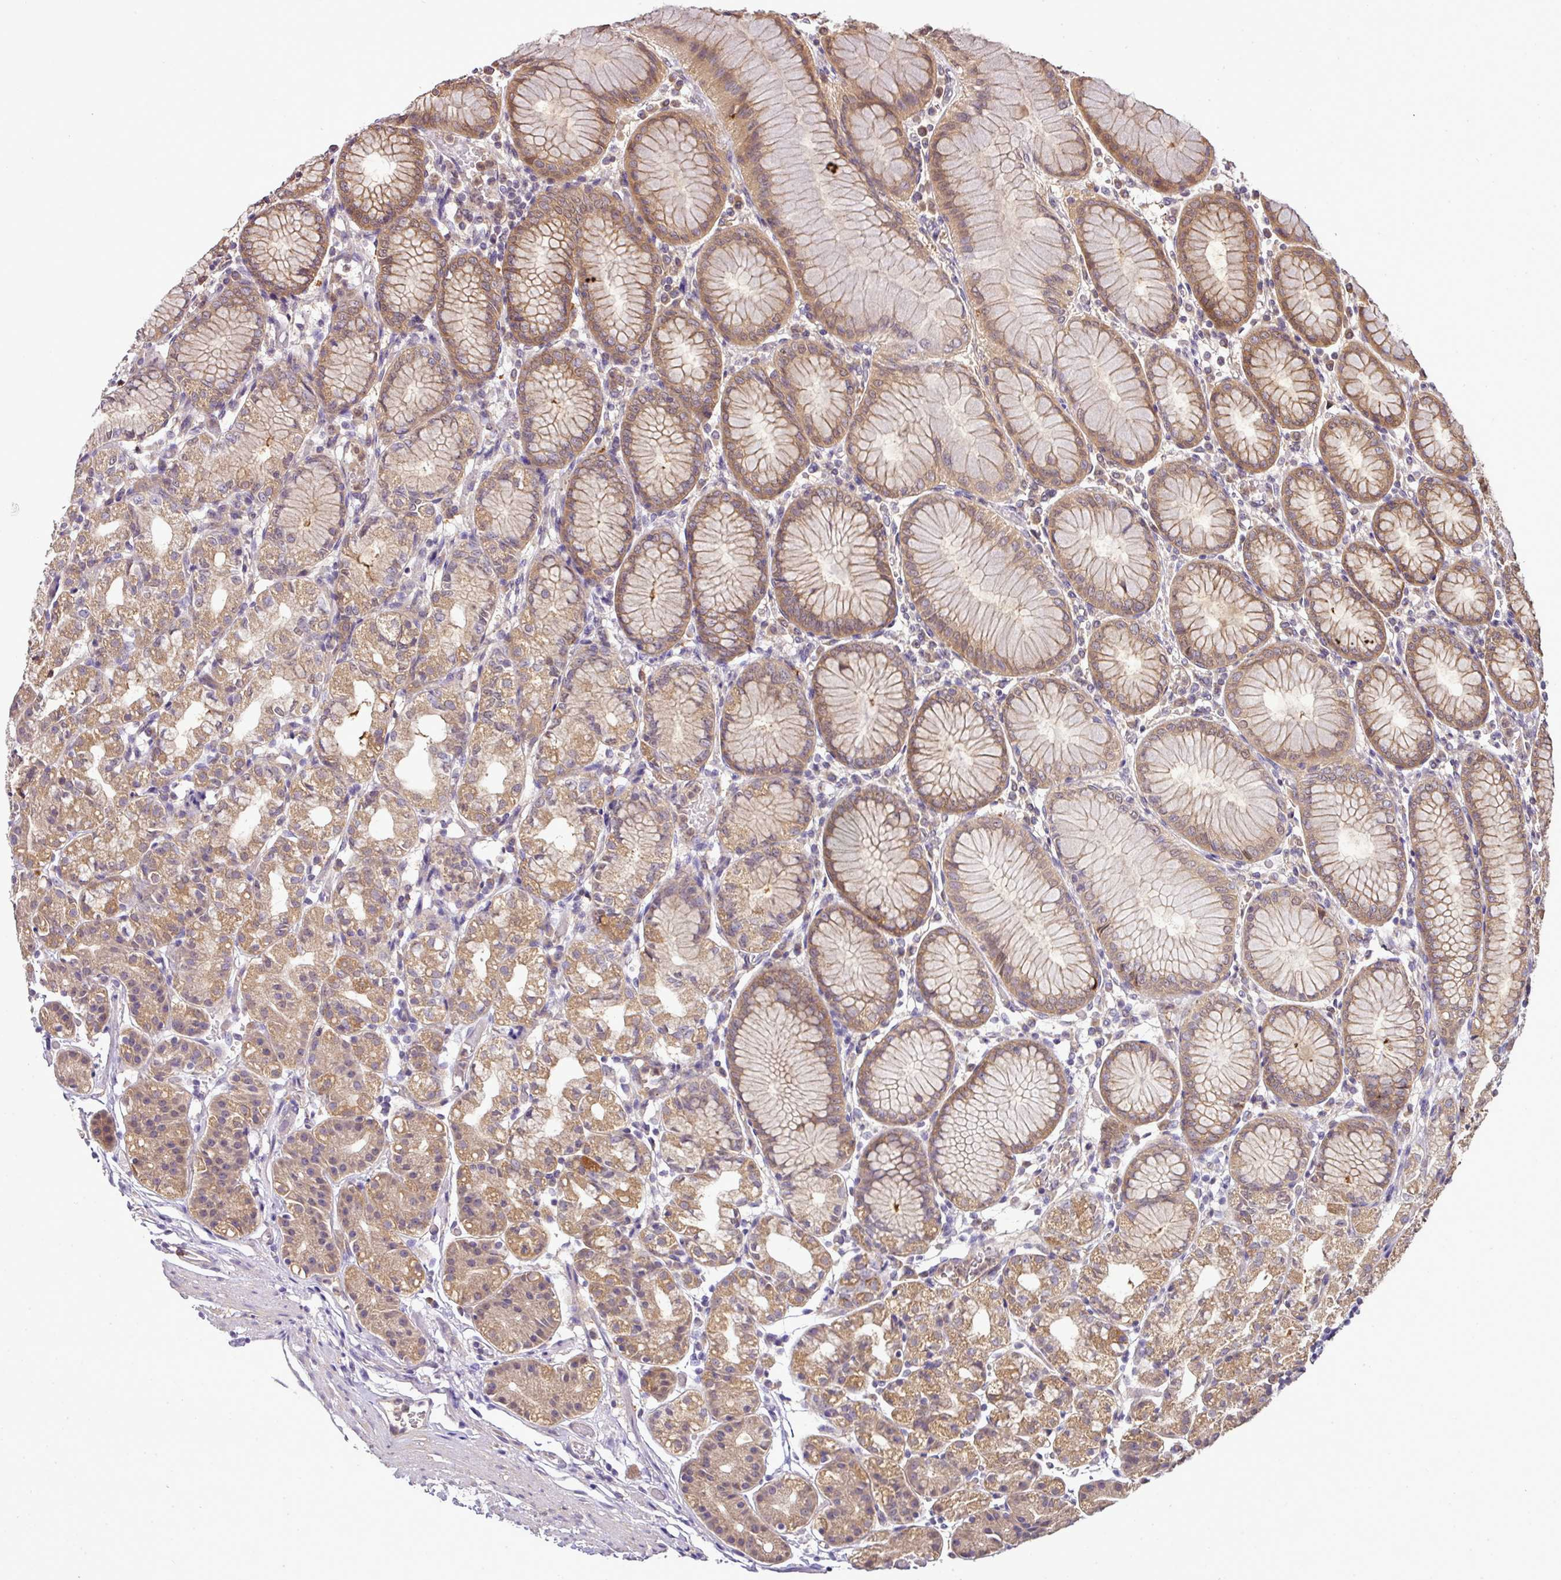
{"staining": {"intensity": "moderate", "quantity": ">75%", "location": "cytoplasmic/membranous"}, "tissue": "stomach", "cell_type": "Glandular cells", "image_type": "normal", "snomed": [{"axis": "morphology", "description": "Normal tissue, NOS"}, {"axis": "topography", "description": "Stomach"}], "caption": "Protein expression analysis of benign stomach exhibits moderate cytoplasmic/membranous positivity in about >75% of glandular cells.", "gene": "TMEM107", "patient": {"sex": "female", "age": 57}}